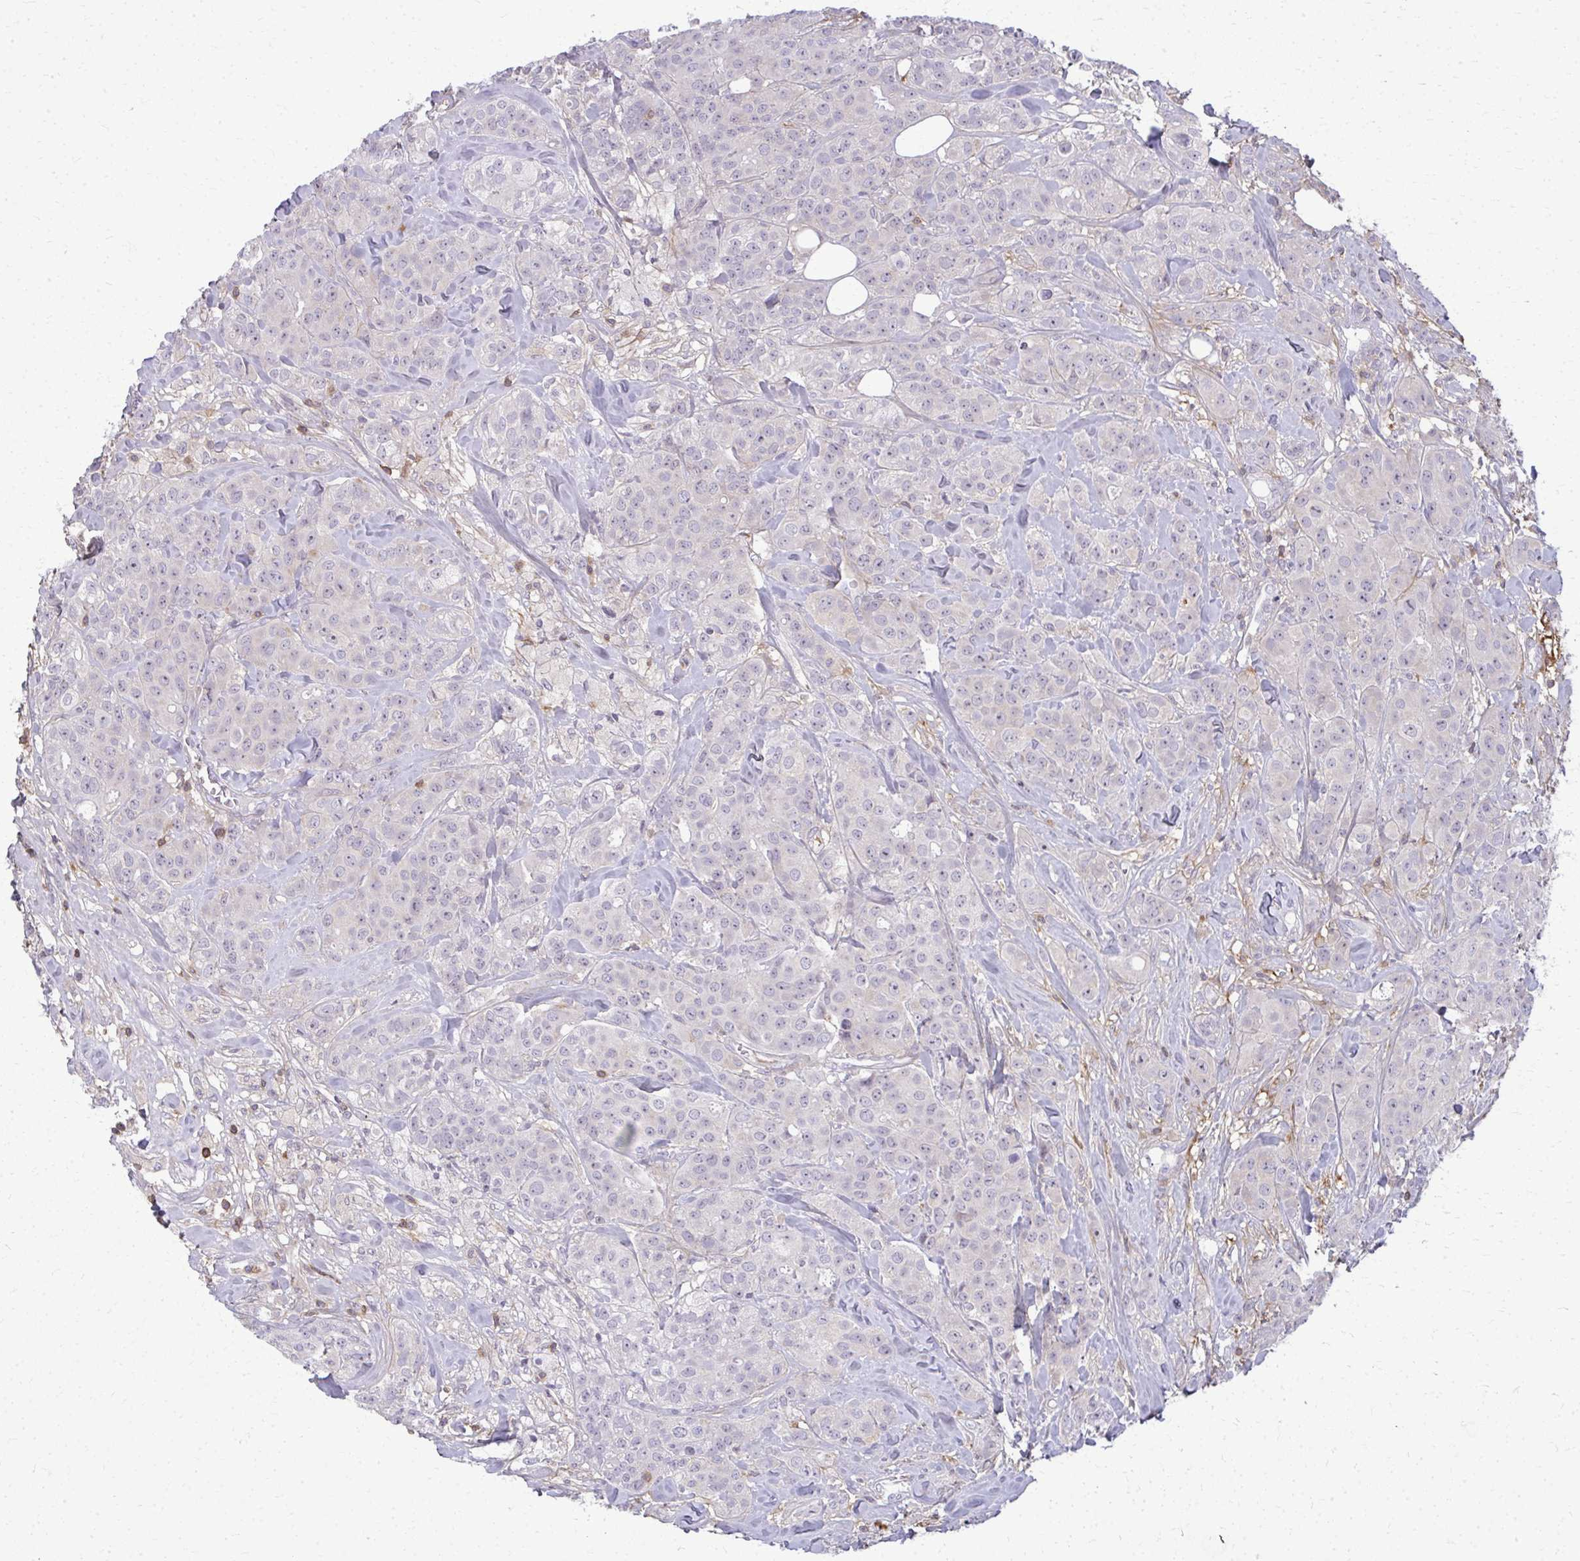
{"staining": {"intensity": "negative", "quantity": "none", "location": "none"}, "tissue": "breast cancer", "cell_type": "Tumor cells", "image_type": "cancer", "snomed": [{"axis": "morphology", "description": "Normal tissue, NOS"}, {"axis": "morphology", "description": "Duct carcinoma"}, {"axis": "topography", "description": "Breast"}], "caption": "This is an IHC image of human breast cancer (infiltrating ductal carcinoma). There is no positivity in tumor cells.", "gene": "AP5M1", "patient": {"sex": "female", "age": 43}}